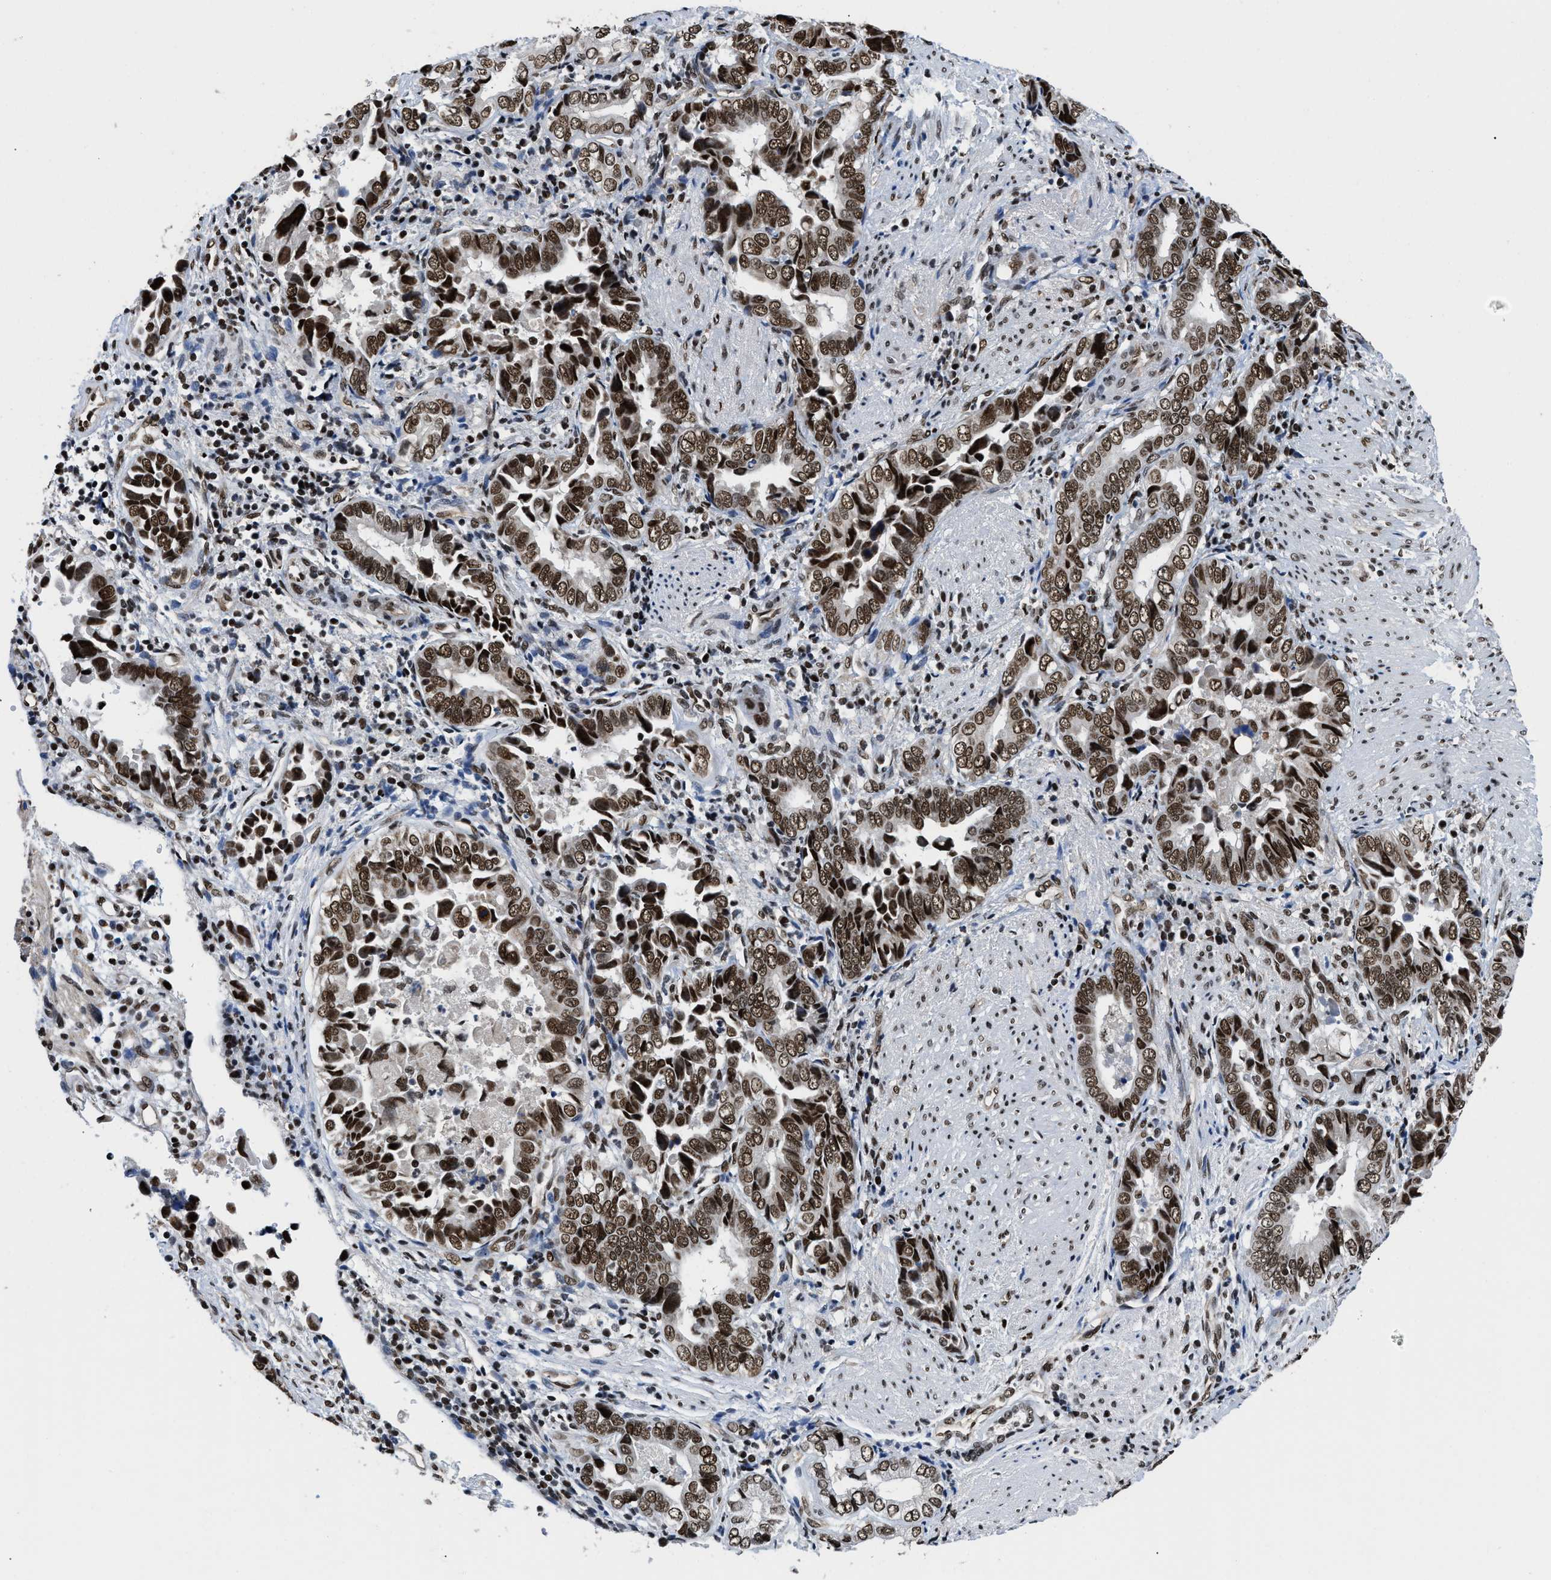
{"staining": {"intensity": "strong", "quantity": ">75%", "location": "nuclear"}, "tissue": "liver cancer", "cell_type": "Tumor cells", "image_type": "cancer", "snomed": [{"axis": "morphology", "description": "Cholangiocarcinoma"}, {"axis": "topography", "description": "Liver"}], "caption": "Immunohistochemical staining of cholangiocarcinoma (liver) demonstrates high levels of strong nuclear protein staining in about >75% of tumor cells.", "gene": "SAFB", "patient": {"sex": "female", "age": 79}}